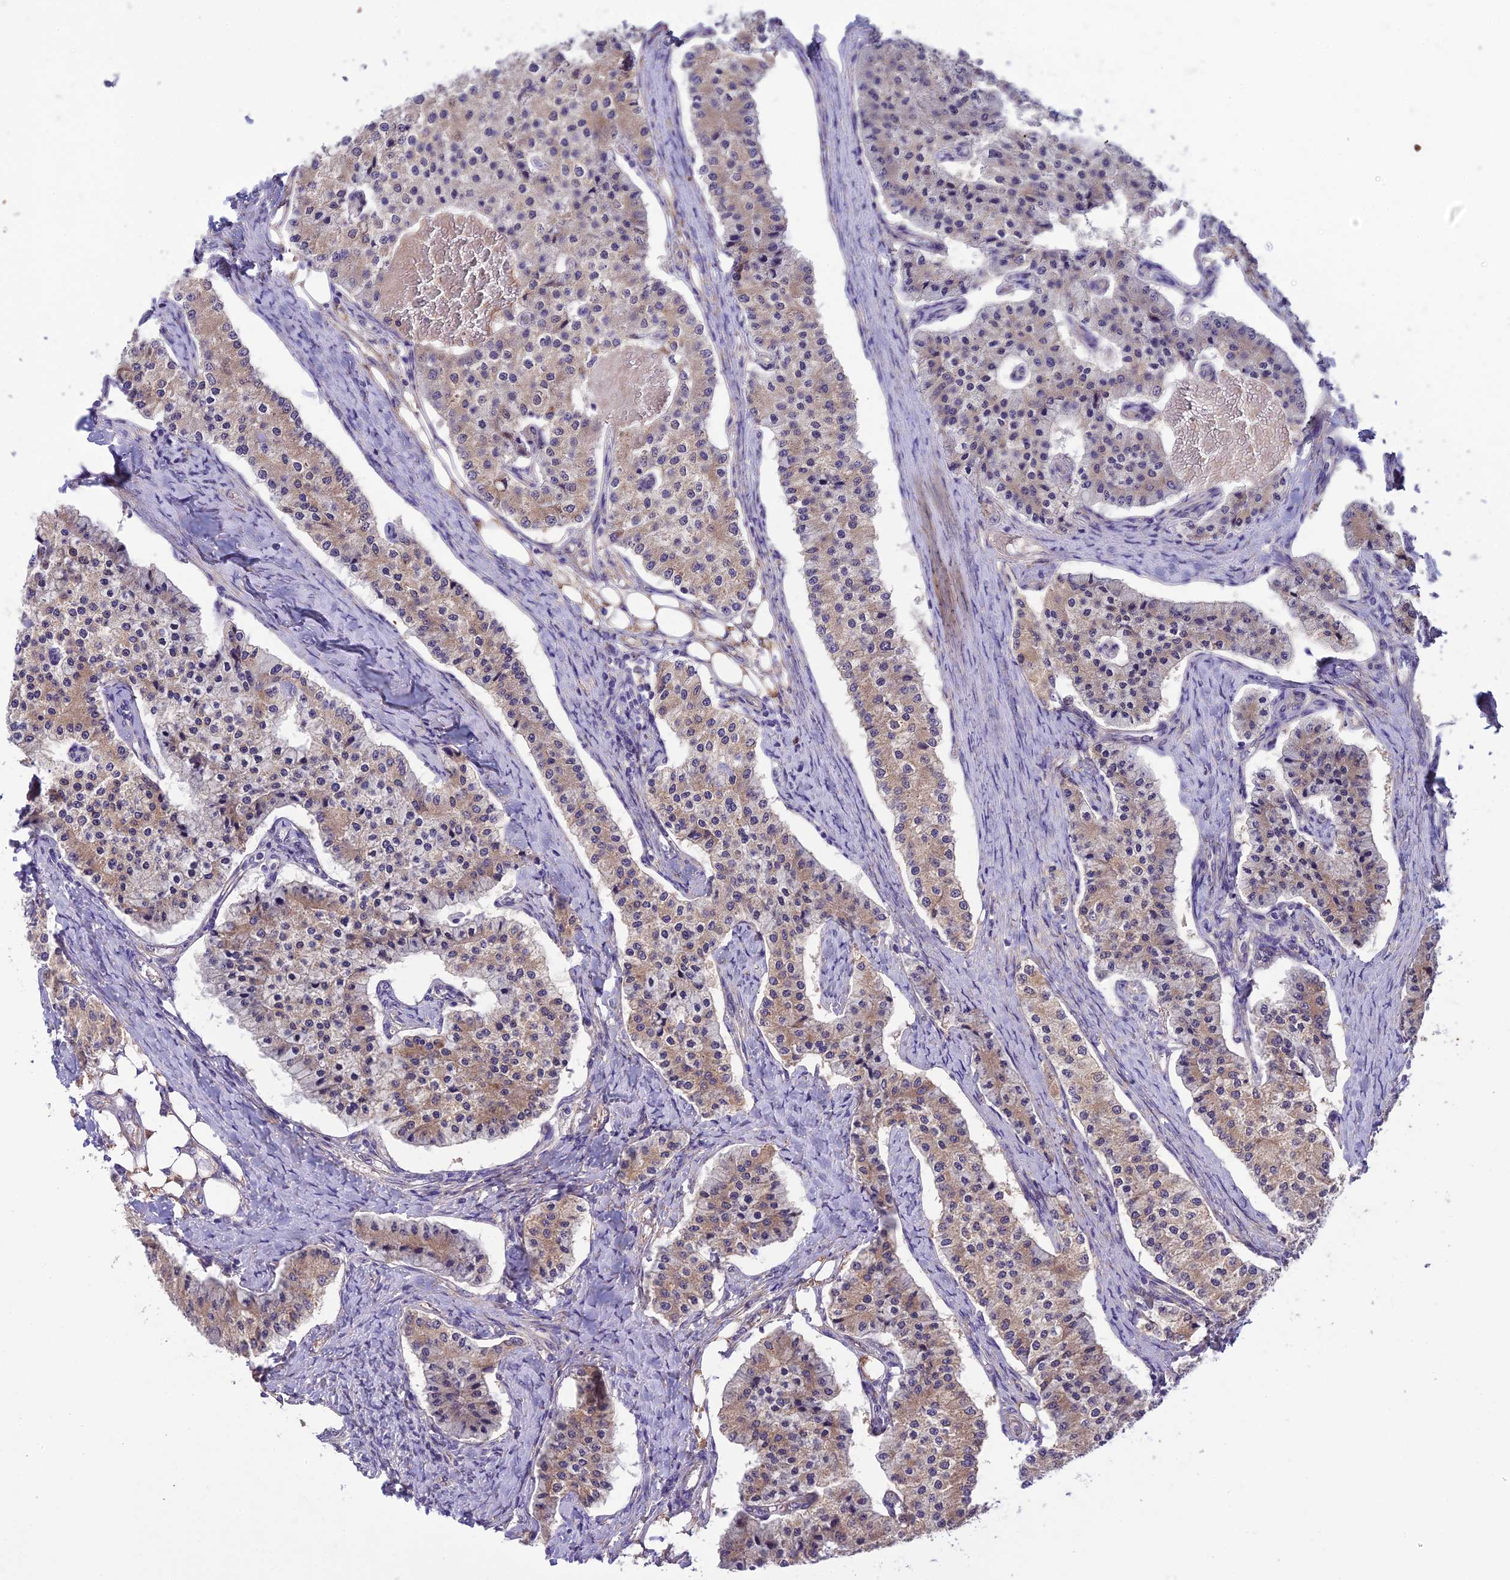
{"staining": {"intensity": "weak", "quantity": "25%-75%", "location": "cytoplasmic/membranous"}, "tissue": "carcinoid", "cell_type": "Tumor cells", "image_type": "cancer", "snomed": [{"axis": "morphology", "description": "Carcinoid, malignant, NOS"}, {"axis": "topography", "description": "Colon"}], "caption": "Carcinoid stained with a brown dye reveals weak cytoplasmic/membranous positive staining in about 25%-75% of tumor cells.", "gene": "BORCS6", "patient": {"sex": "female", "age": 52}}